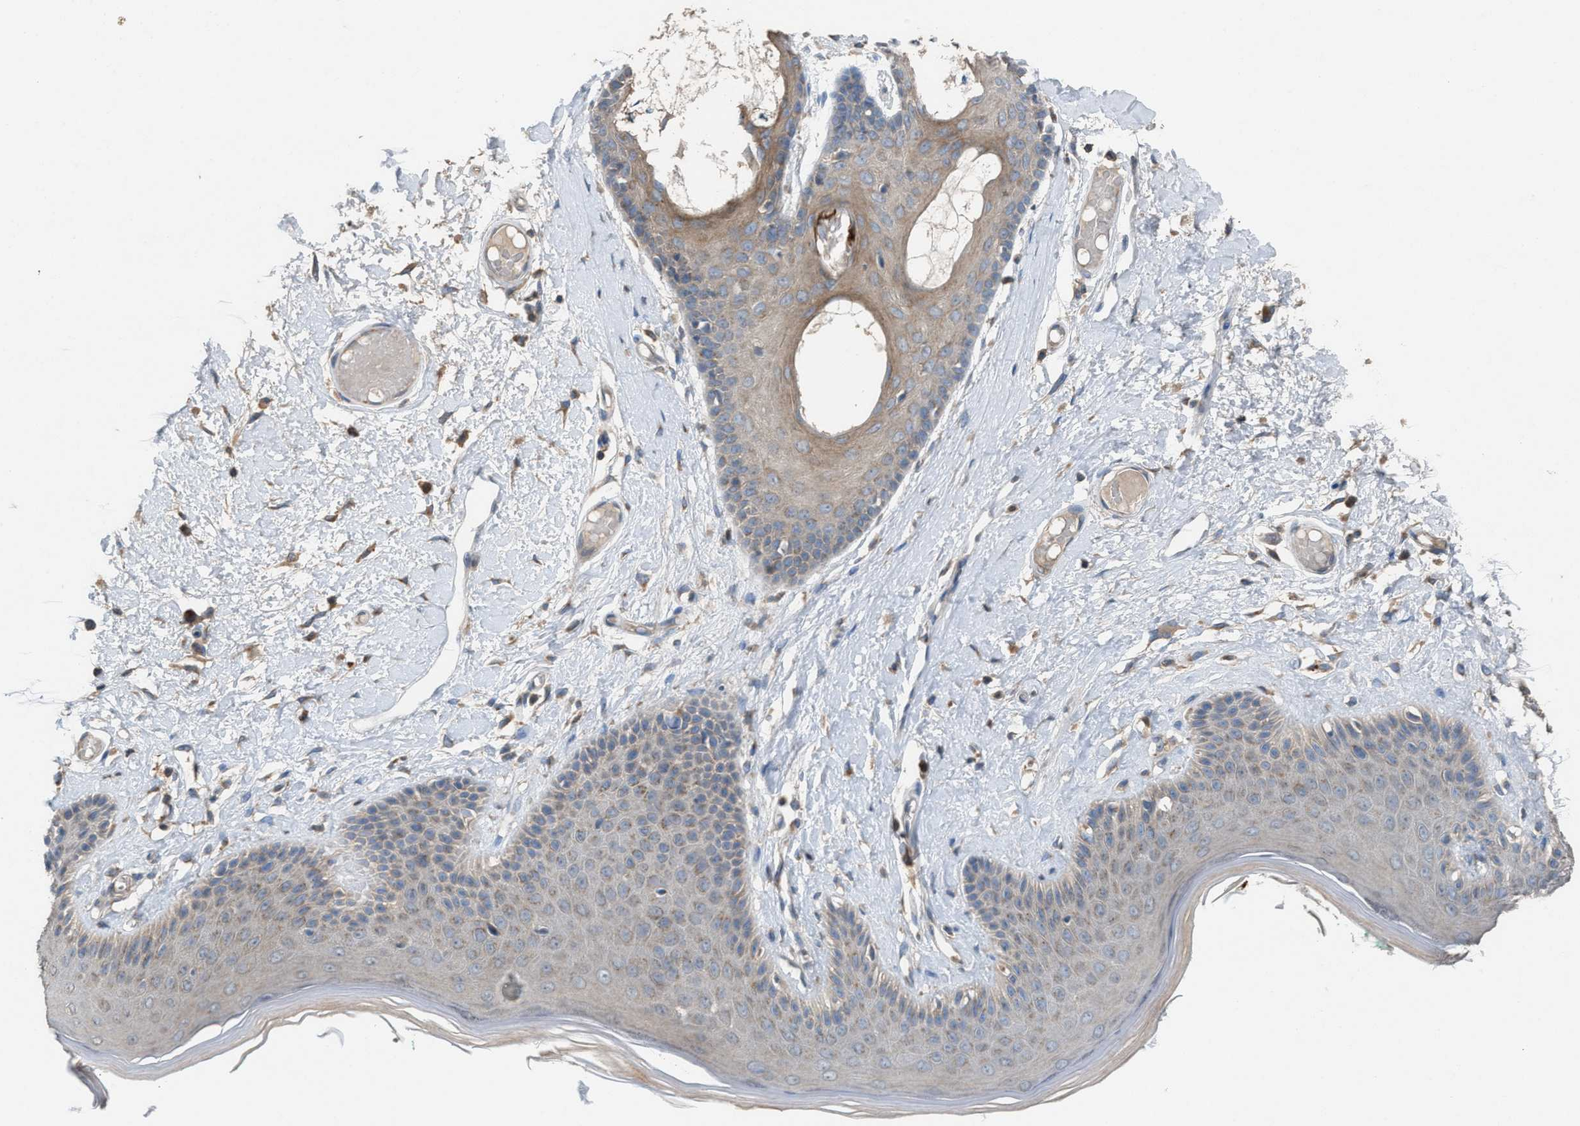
{"staining": {"intensity": "weak", "quantity": "<25%", "location": "cytoplasmic/membranous"}, "tissue": "skin", "cell_type": "Epidermal cells", "image_type": "normal", "snomed": [{"axis": "morphology", "description": "Normal tissue, NOS"}, {"axis": "topography", "description": "Vulva"}], "caption": "IHC of normal skin displays no staining in epidermal cells.", "gene": "TPK1", "patient": {"sex": "female", "age": 73}}